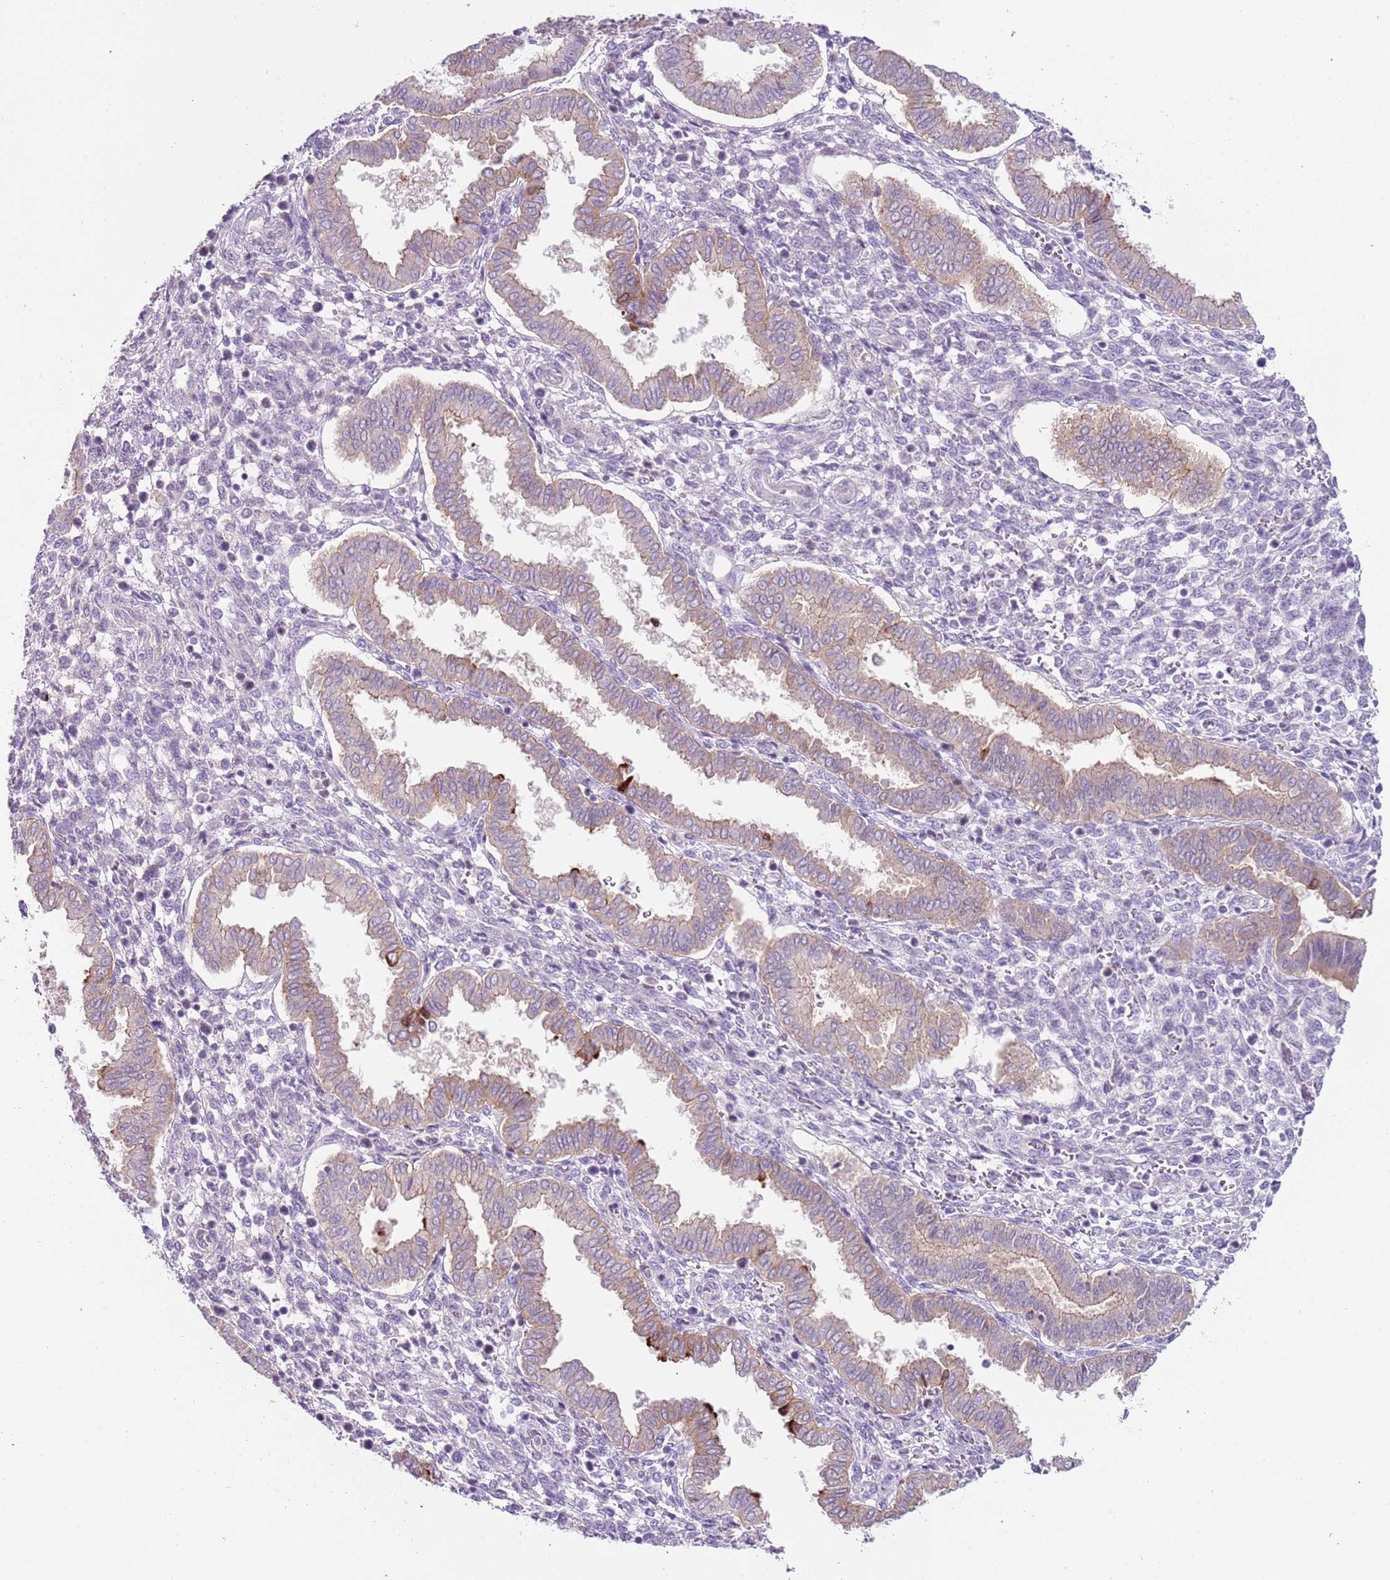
{"staining": {"intensity": "negative", "quantity": "none", "location": "none"}, "tissue": "endometrium", "cell_type": "Cells in endometrial stroma", "image_type": "normal", "snomed": [{"axis": "morphology", "description": "Normal tissue, NOS"}, {"axis": "topography", "description": "Endometrium"}], "caption": "Protein analysis of benign endometrium demonstrates no significant staining in cells in endometrial stroma.", "gene": "C2CD3", "patient": {"sex": "female", "age": 24}}